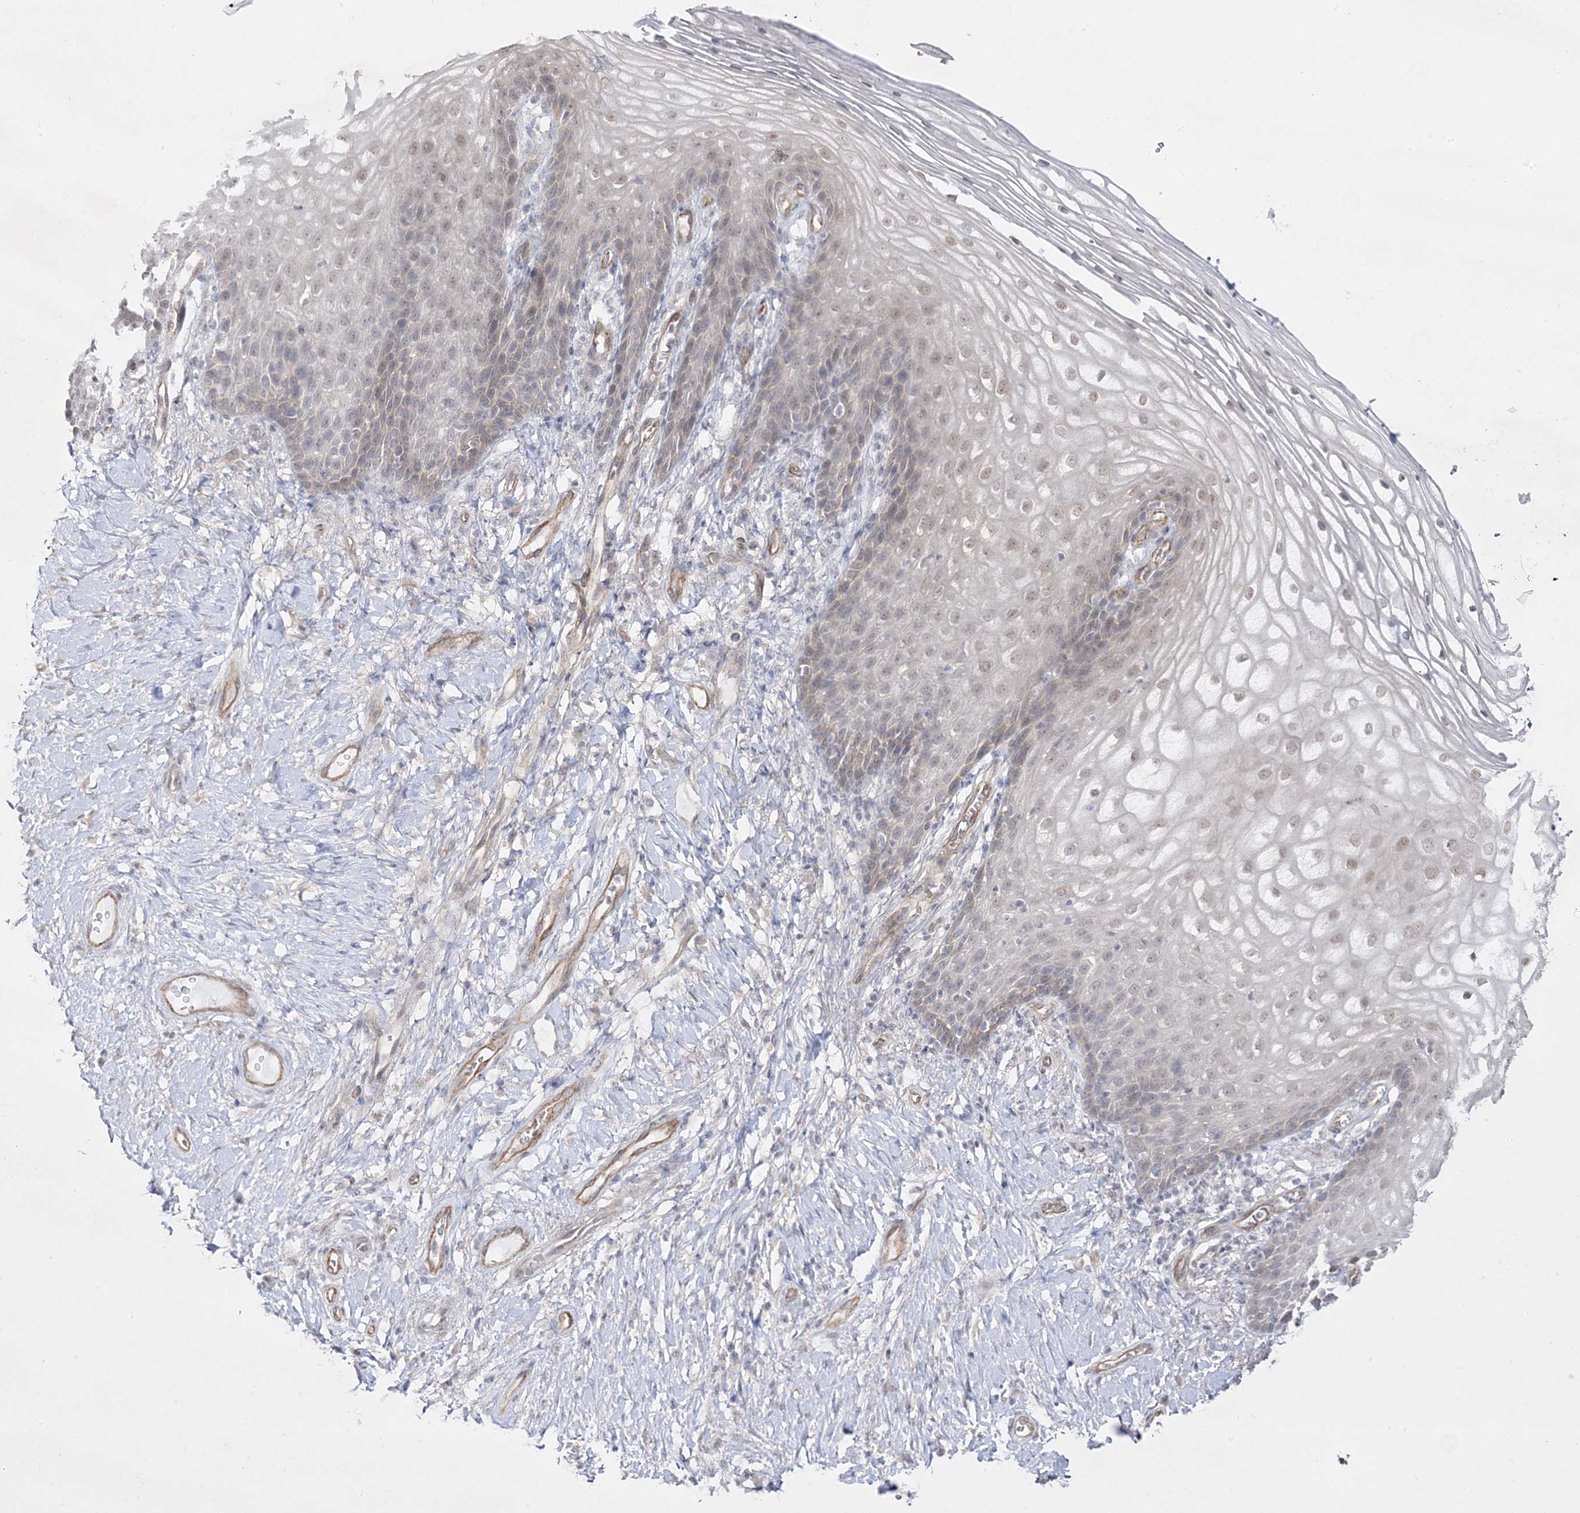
{"staining": {"intensity": "weak", "quantity": "25%-75%", "location": "nuclear"}, "tissue": "vagina", "cell_type": "Squamous epithelial cells", "image_type": "normal", "snomed": [{"axis": "morphology", "description": "Normal tissue, NOS"}, {"axis": "topography", "description": "Vagina"}], "caption": "High-magnification brightfield microscopy of benign vagina stained with DAB (brown) and counterstained with hematoxylin (blue). squamous epithelial cells exhibit weak nuclear staining is present in approximately25%-75% of cells.", "gene": "C2CD2", "patient": {"sex": "female", "age": 60}}